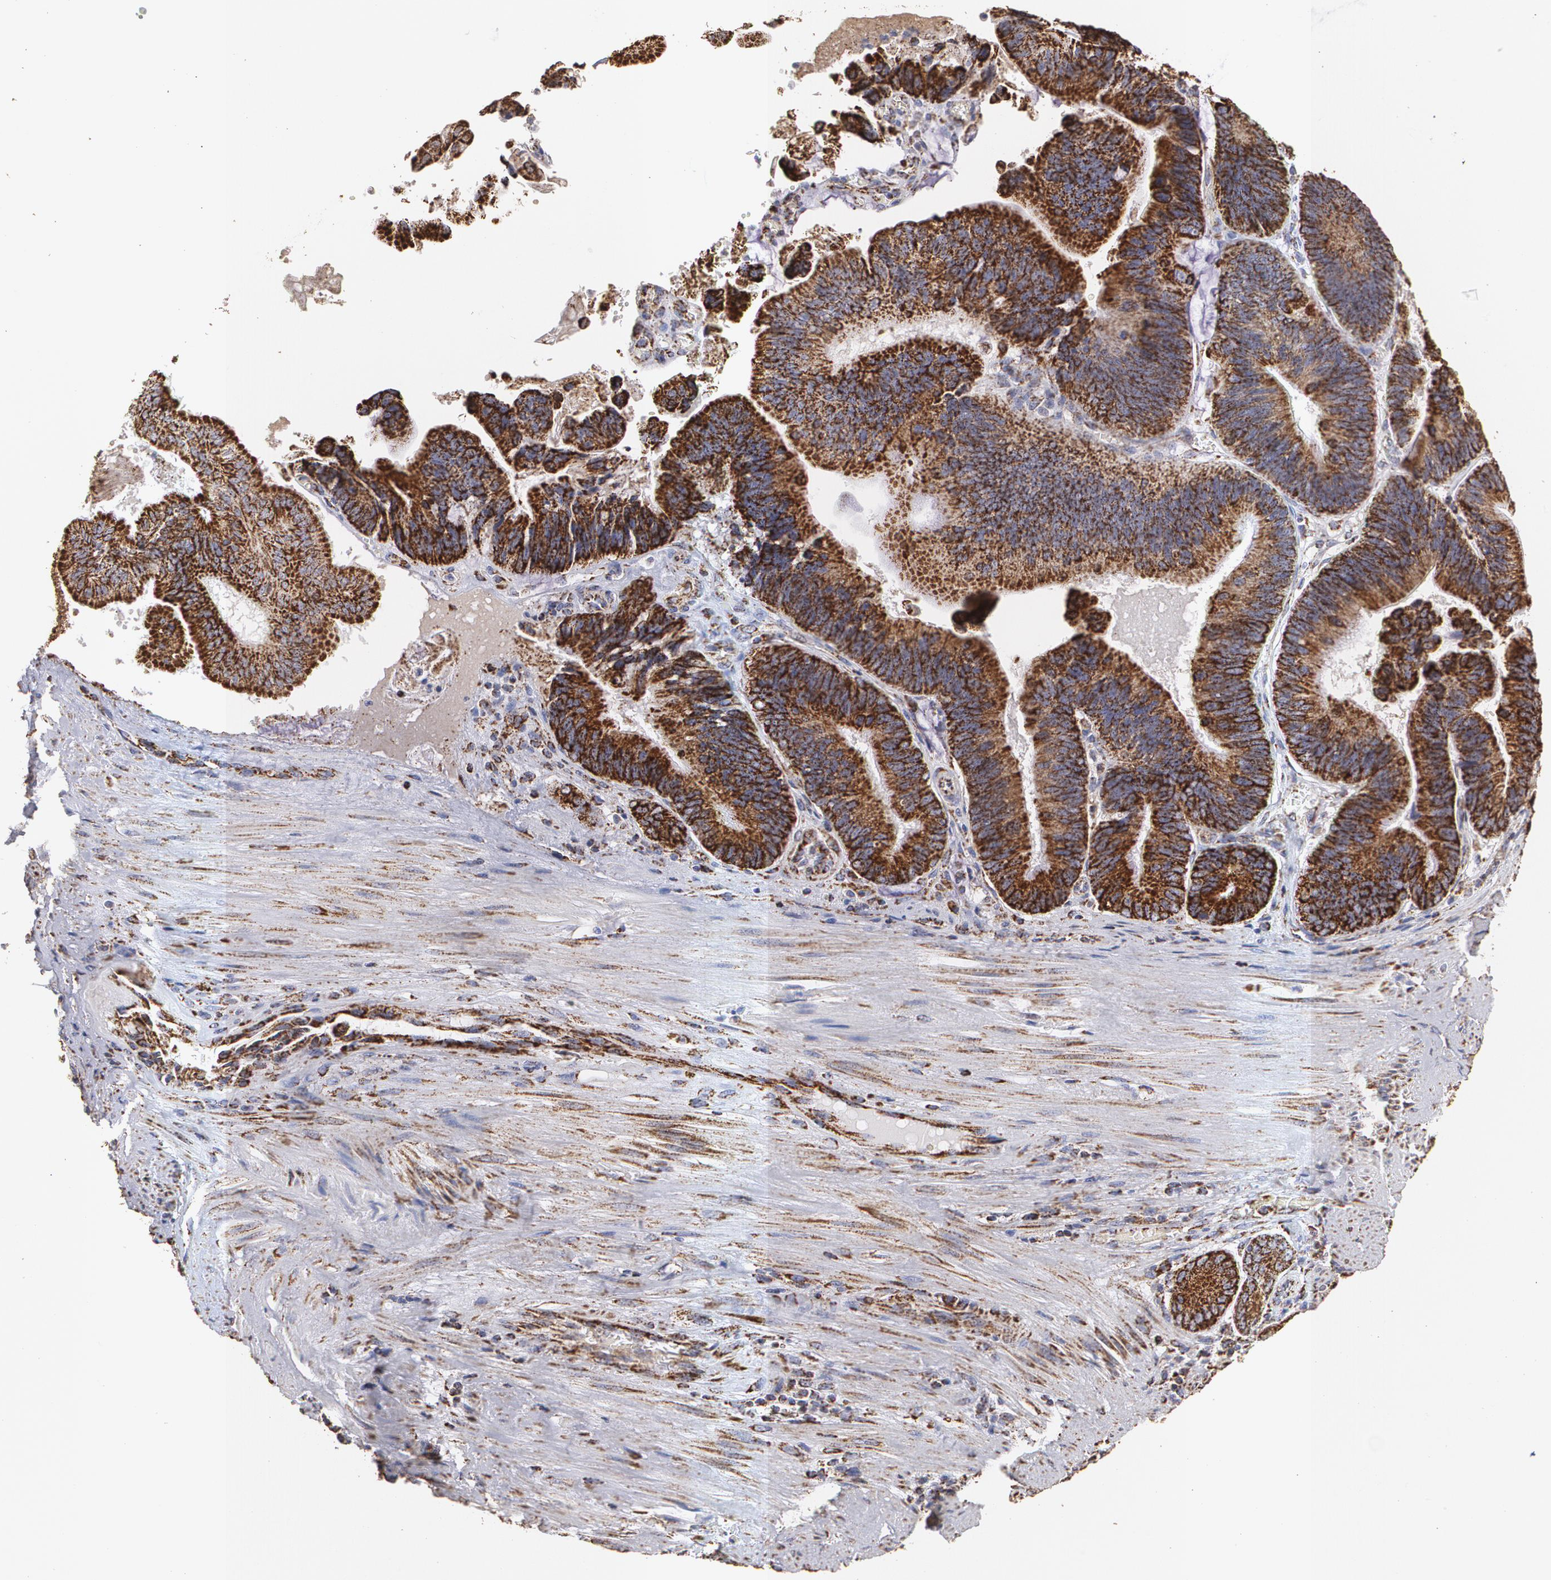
{"staining": {"intensity": "strong", "quantity": ">75%", "location": "cytoplasmic/membranous"}, "tissue": "pancreatic cancer", "cell_type": "Tumor cells", "image_type": "cancer", "snomed": [{"axis": "morphology", "description": "Adenocarcinoma, NOS"}, {"axis": "topography", "description": "Pancreas"}], "caption": "Strong cytoplasmic/membranous protein positivity is identified in about >75% of tumor cells in pancreatic adenocarcinoma.", "gene": "HSPD1", "patient": {"sex": "male", "age": 82}}